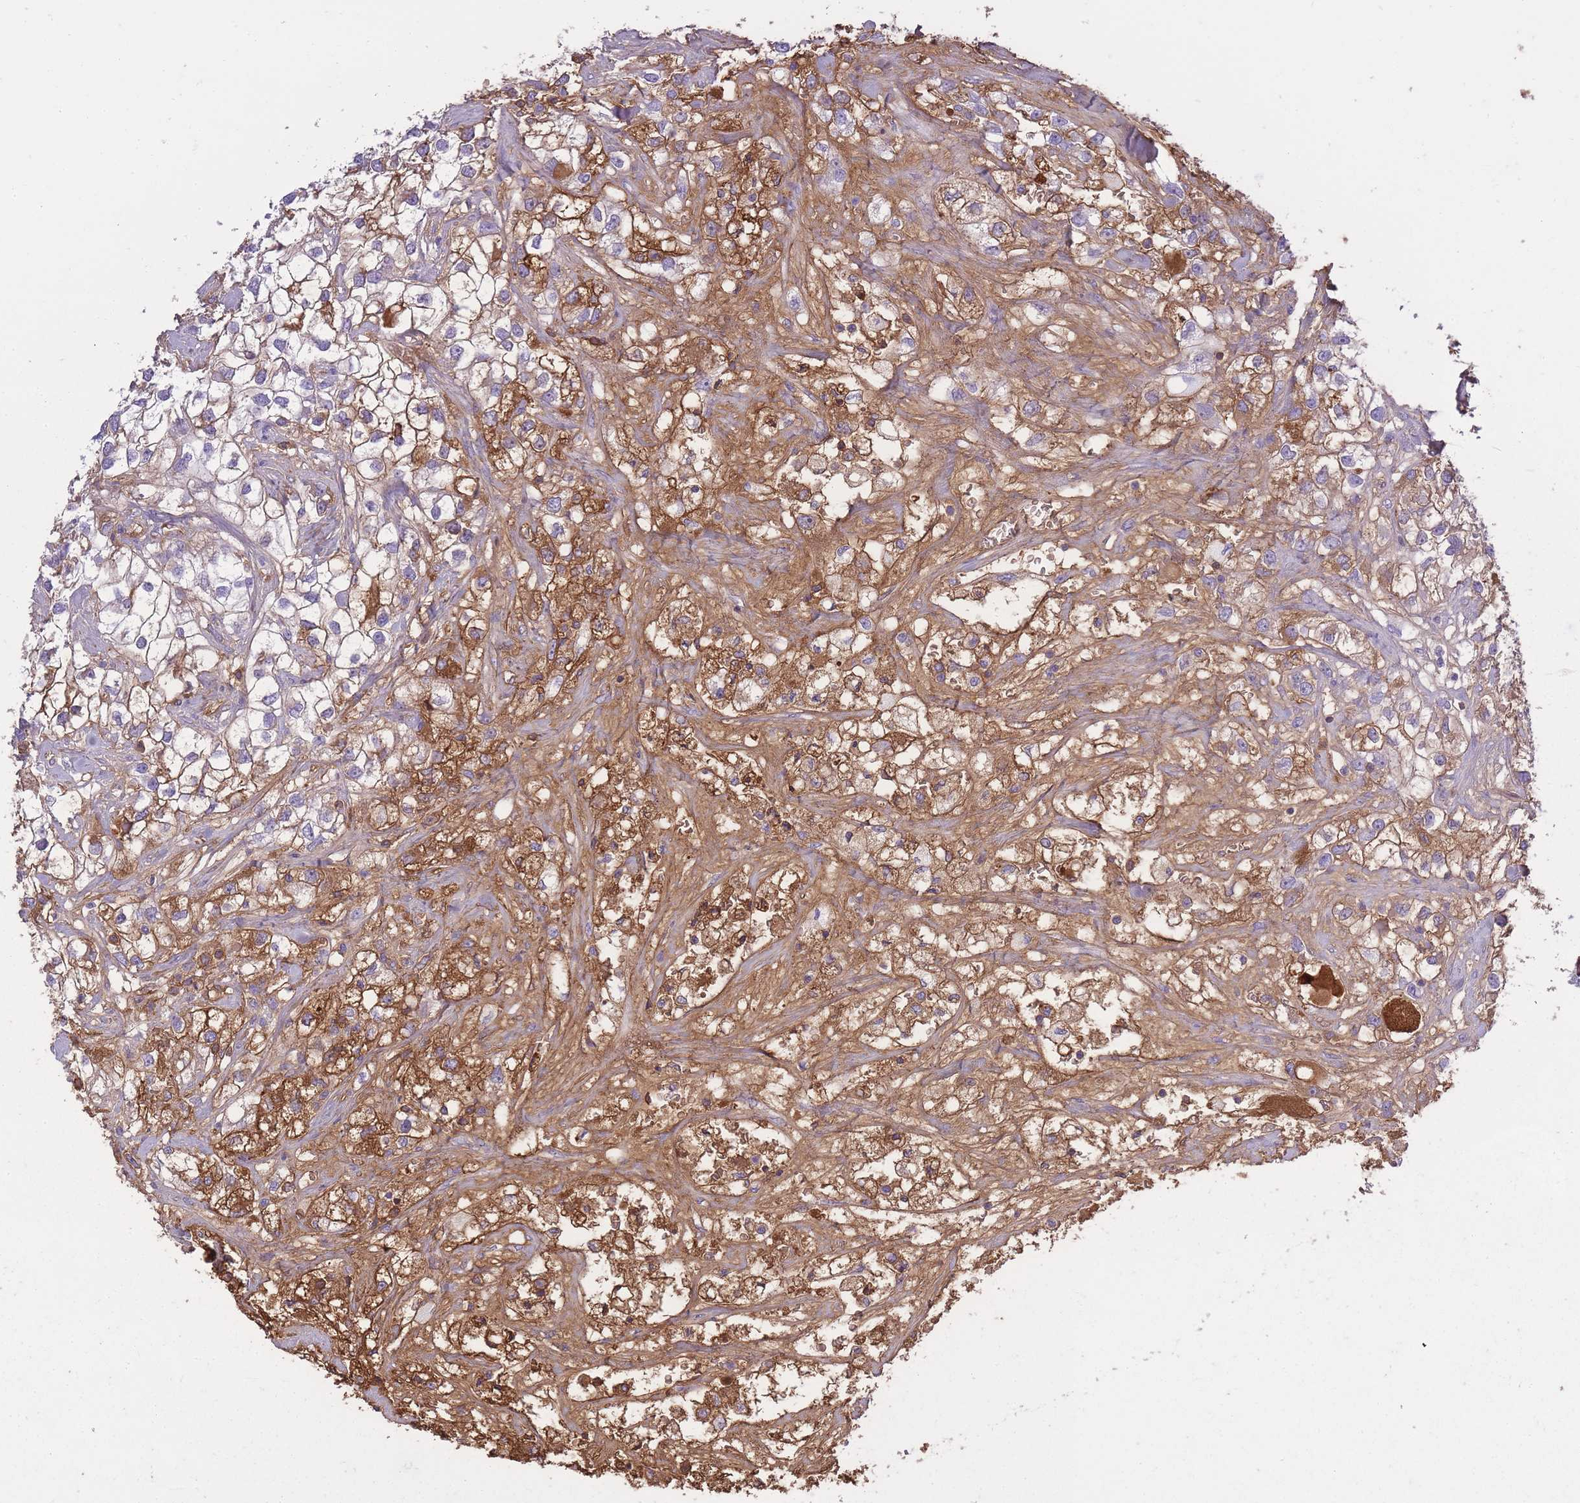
{"staining": {"intensity": "moderate", "quantity": "<25%", "location": "cytoplasmic/membranous"}, "tissue": "renal cancer", "cell_type": "Tumor cells", "image_type": "cancer", "snomed": [{"axis": "morphology", "description": "Adenocarcinoma, NOS"}, {"axis": "topography", "description": "Kidney"}], "caption": "The photomicrograph reveals a brown stain indicating the presence of a protein in the cytoplasmic/membranous of tumor cells in adenocarcinoma (renal). The staining was performed using DAB (3,3'-diaminobenzidine), with brown indicating positive protein expression. Nuclei are stained blue with hematoxylin.", "gene": "IGKV1D-42", "patient": {"sex": "male", "age": 59}}